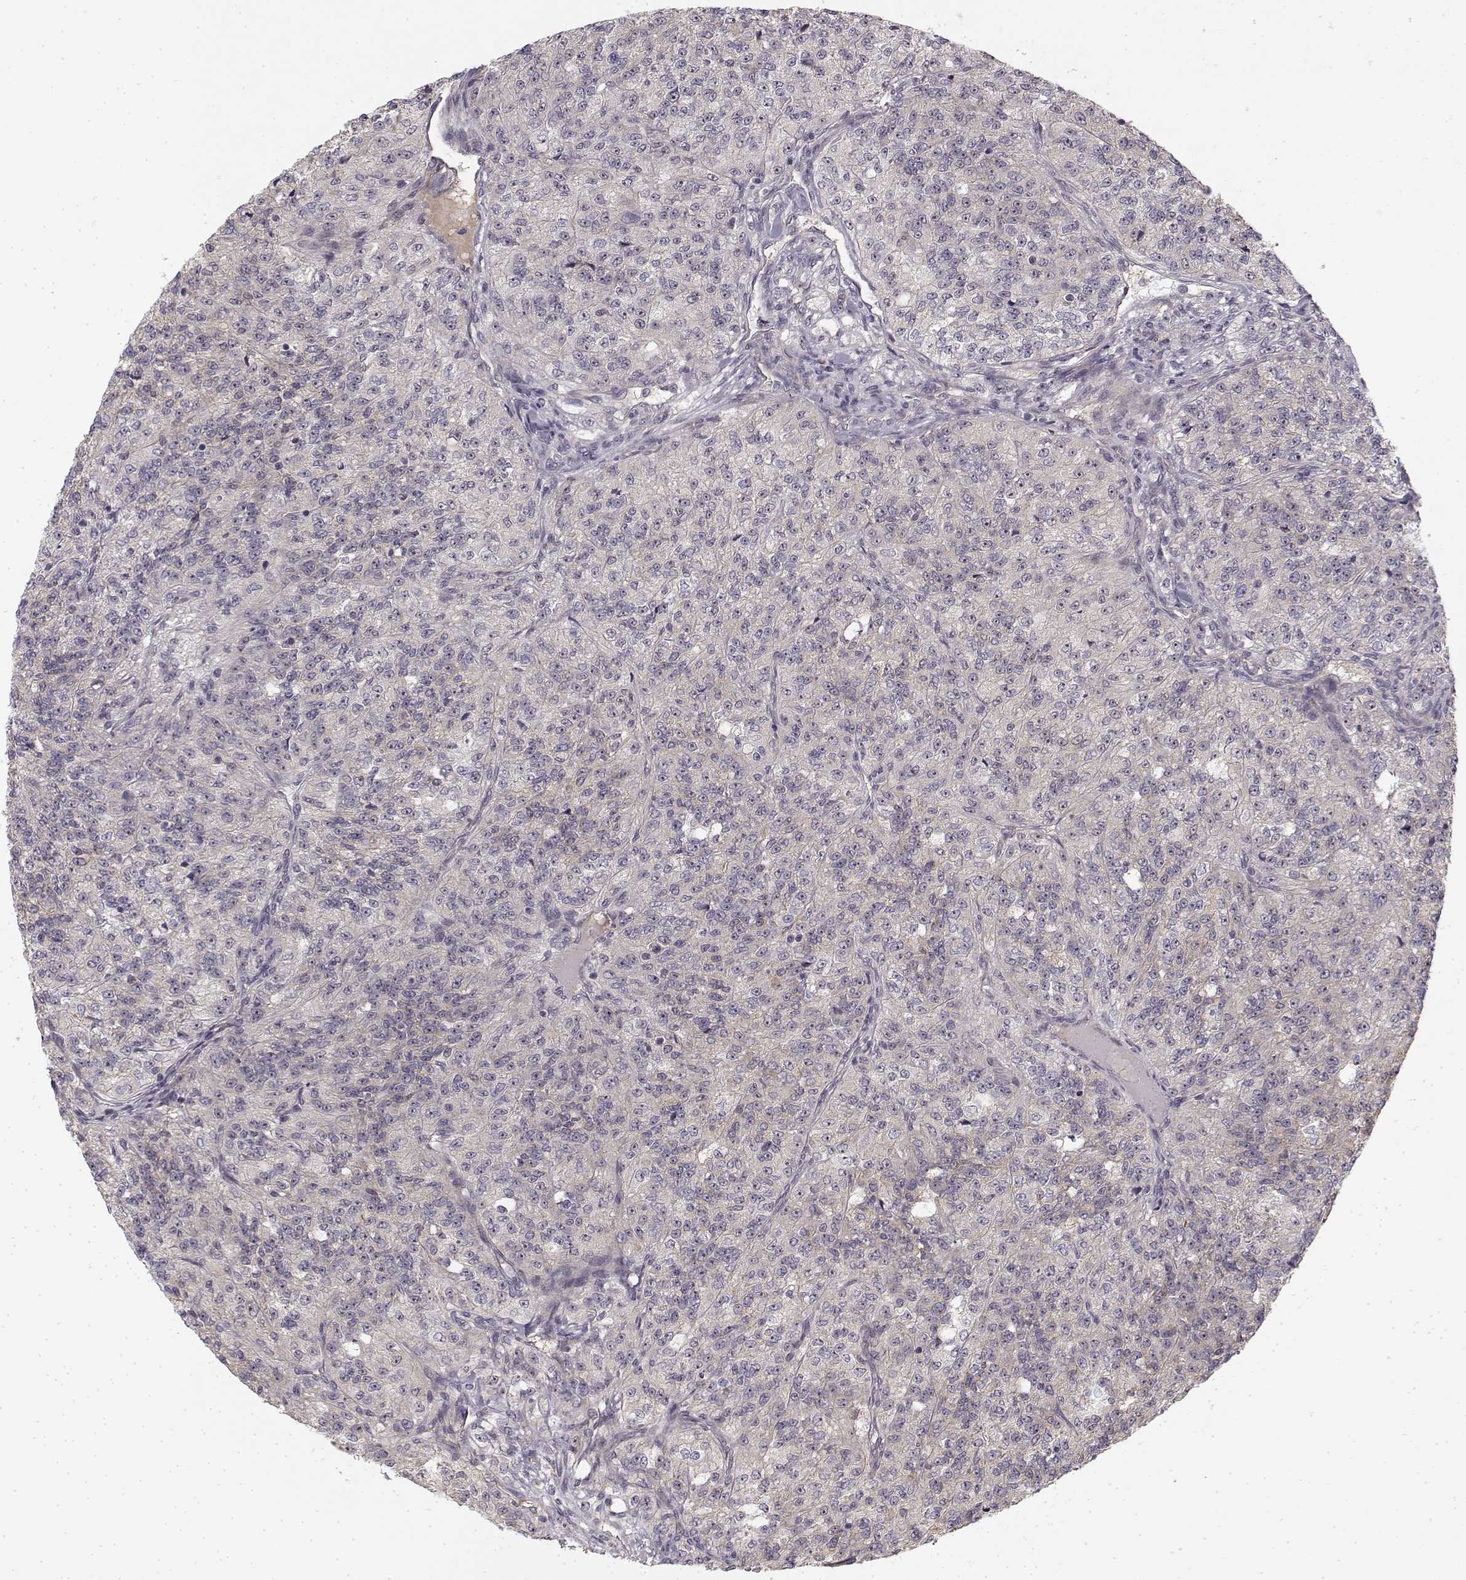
{"staining": {"intensity": "negative", "quantity": "none", "location": "none"}, "tissue": "renal cancer", "cell_type": "Tumor cells", "image_type": "cancer", "snomed": [{"axis": "morphology", "description": "Adenocarcinoma, NOS"}, {"axis": "topography", "description": "Kidney"}], "caption": "This is an immunohistochemistry micrograph of adenocarcinoma (renal). There is no staining in tumor cells.", "gene": "MED12L", "patient": {"sex": "female", "age": 63}}